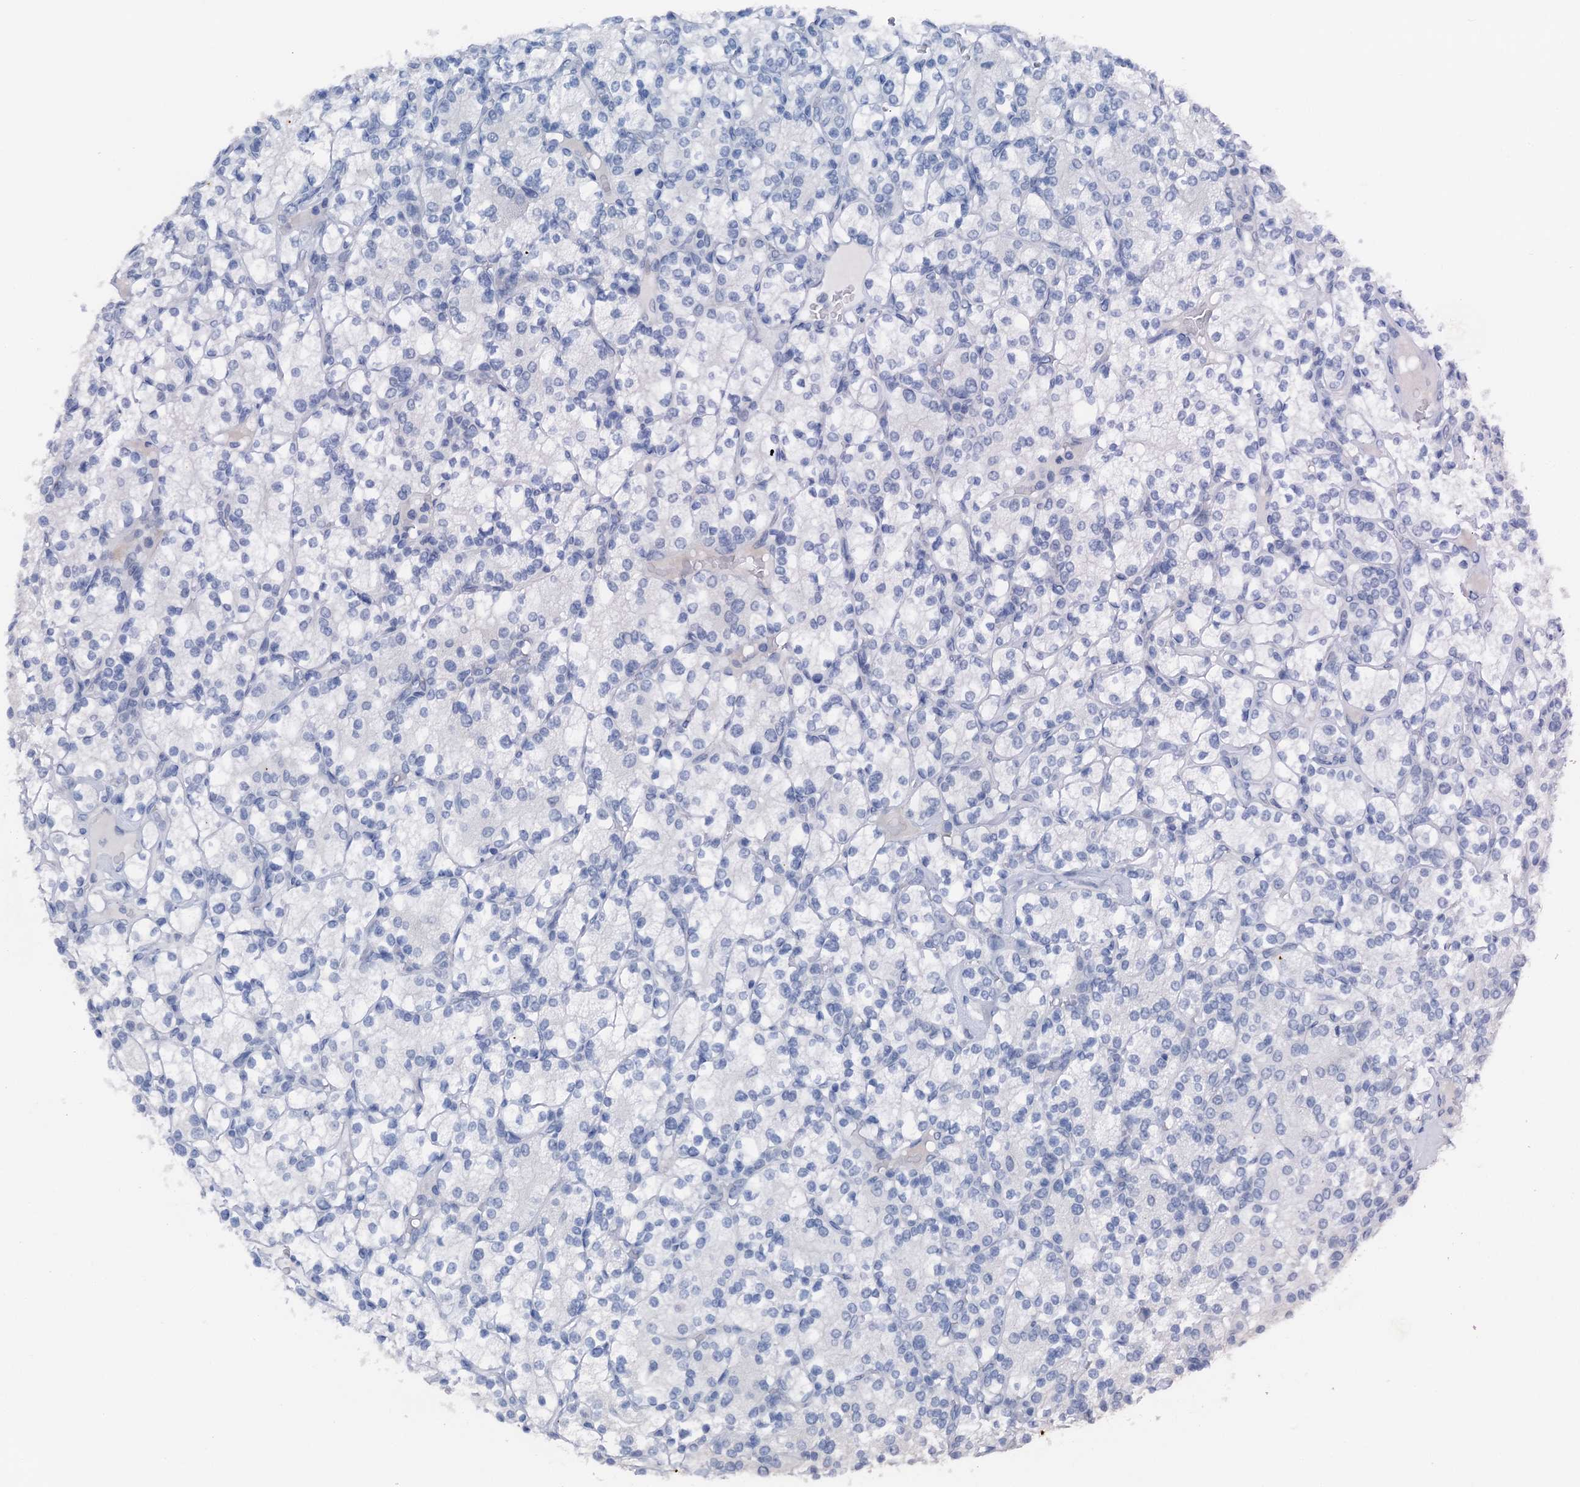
{"staining": {"intensity": "negative", "quantity": "none", "location": "none"}, "tissue": "renal cancer", "cell_type": "Tumor cells", "image_type": "cancer", "snomed": [{"axis": "morphology", "description": "Adenocarcinoma, NOS"}, {"axis": "topography", "description": "Kidney"}], "caption": "A micrograph of human renal cancer (adenocarcinoma) is negative for staining in tumor cells.", "gene": "CBLN3", "patient": {"sex": "male", "age": 77}}